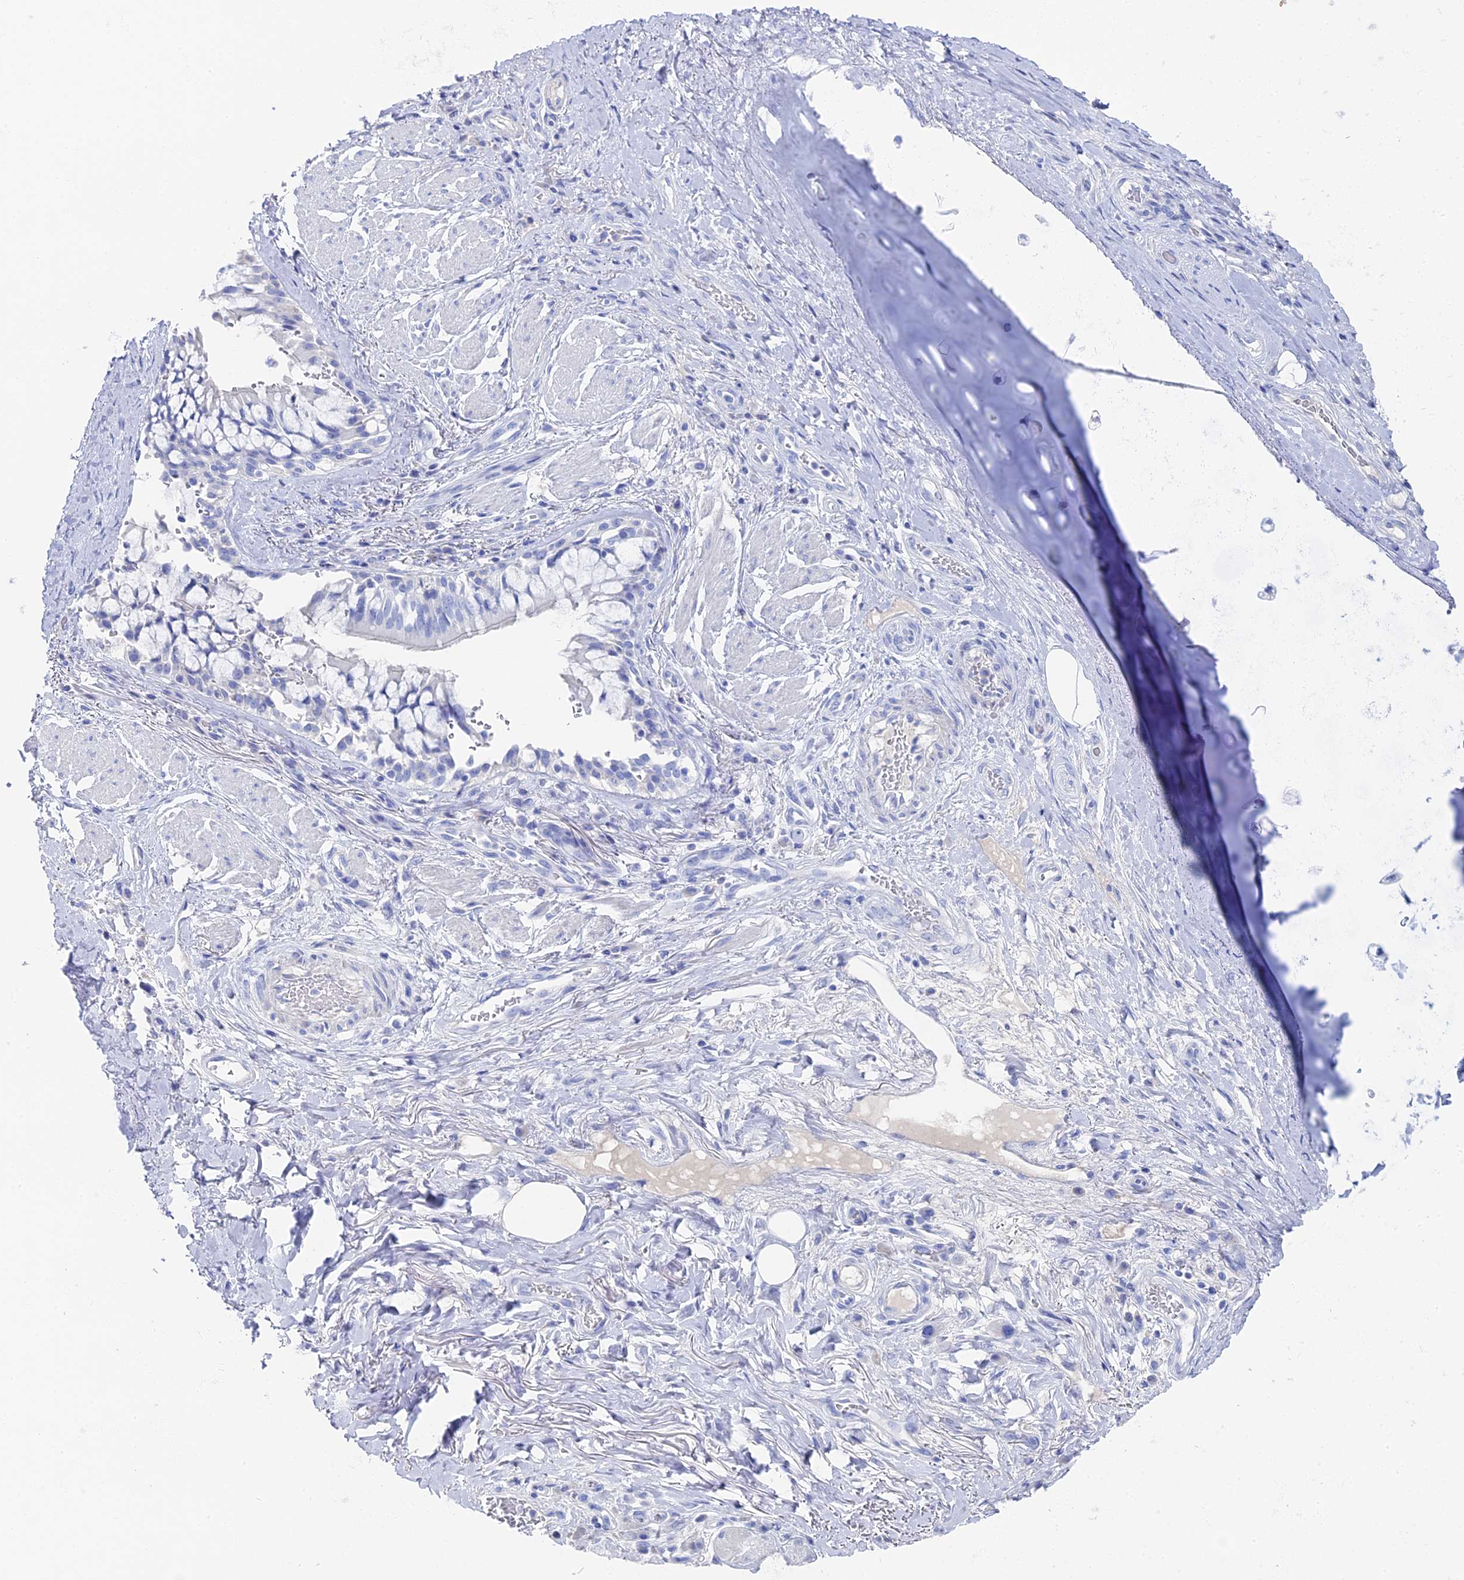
{"staining": {"intensity": "negative", "quantity": "none", "location": "none"}, "tissue": "adipose tissue", "cell_type": "Adipocytes", "image_type": "normal", "snomed": [{"axis": "morphology", "description": "Normal tissue, NOS"}, {"axis": "morphology", "description": "Squamous cell carcinoma, NOS"}, {"axis": "topography", "description": "Bronchus"}, {"axis": "topography", "description": "Lung"}], "caption": "Benign adipose tissue was stained to show a protein in brown. There is no significant positivity in adipocytes. (DAB (3,3'-diaminobenzidine) IHC, high magnification).", "gene": "UNC119", "patient": {"sex": "male", "age": 64}}